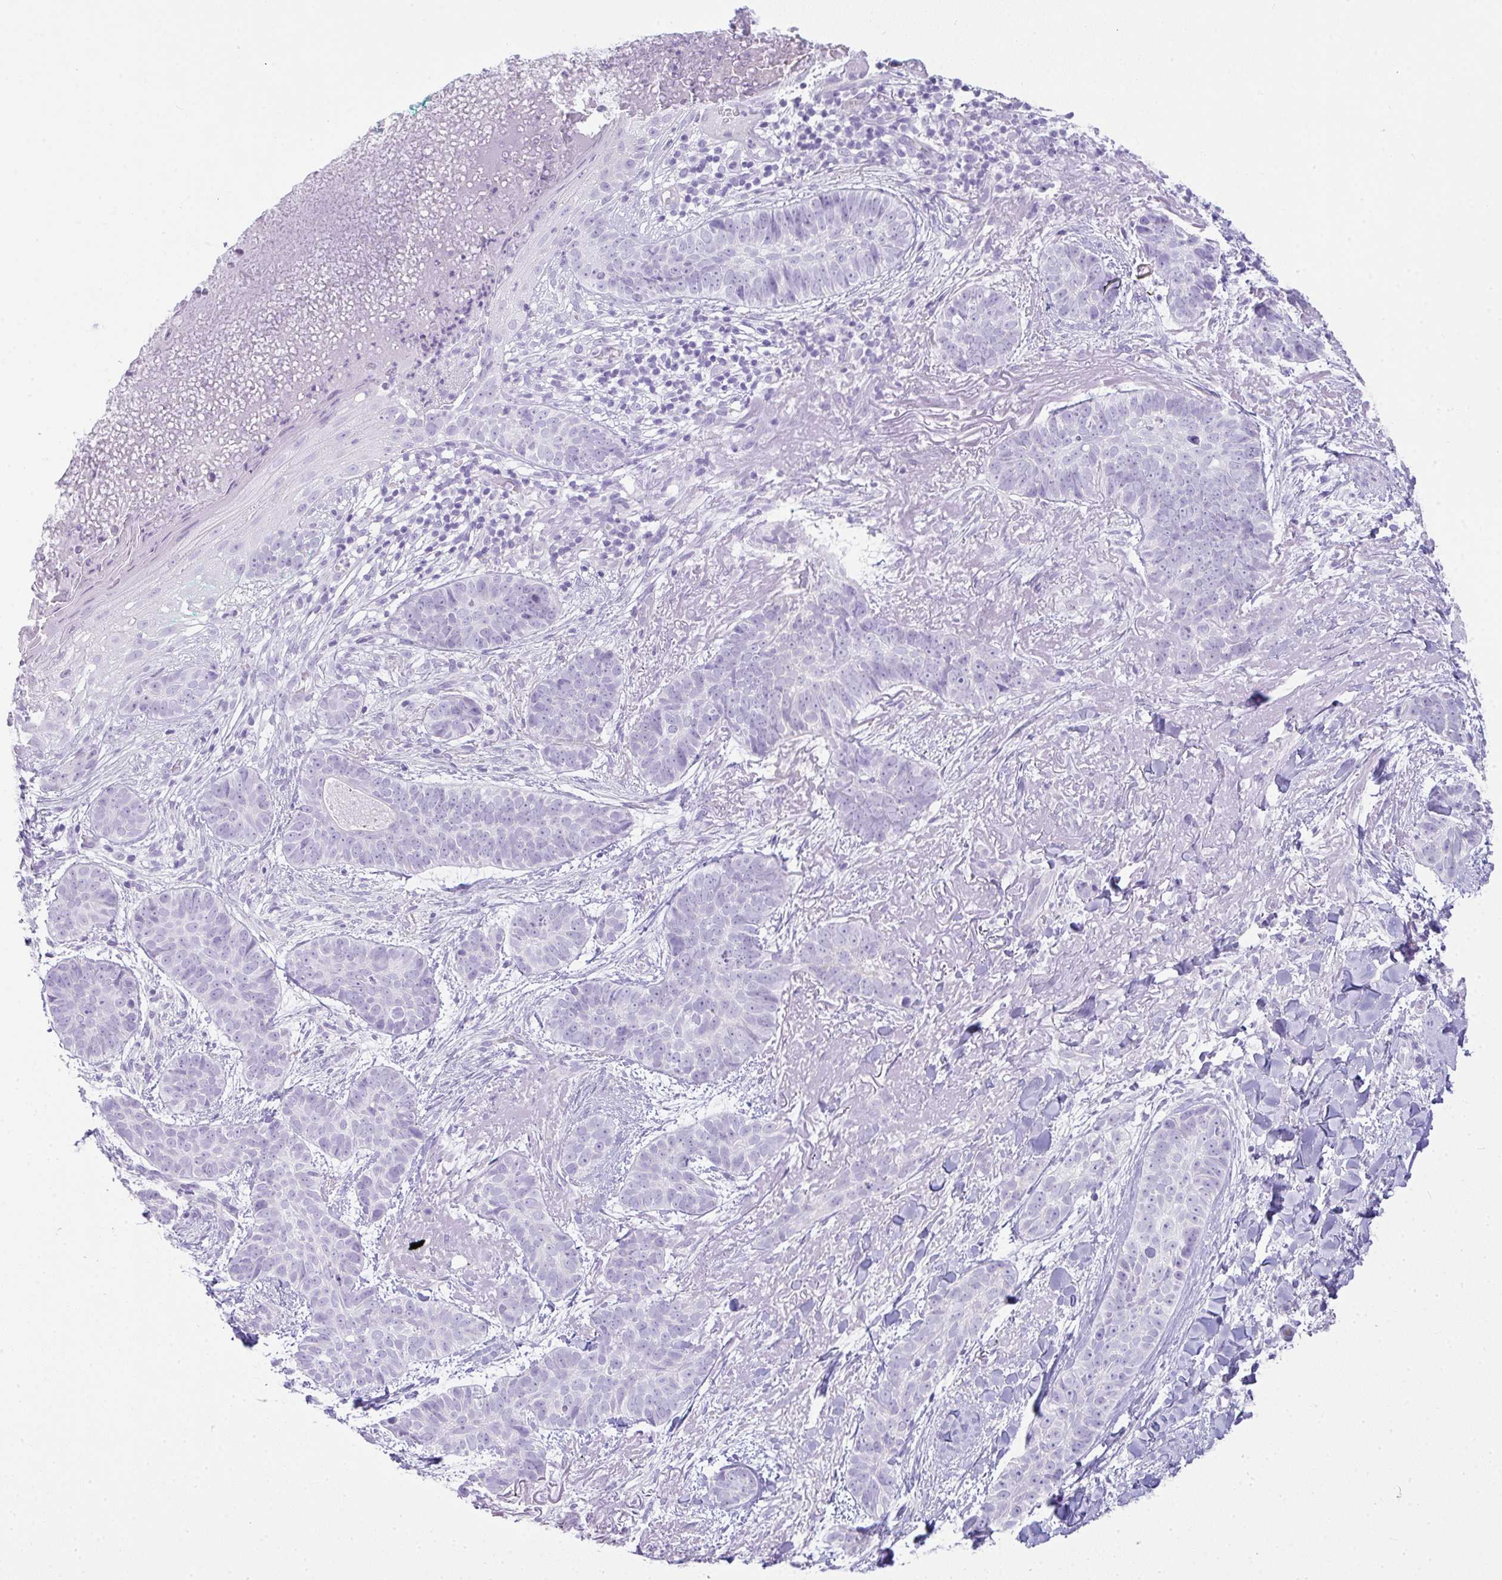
{"staining": {"intensity": "negative", "quantity": "none", "location": "none"}, "tissue": "skin cancer", "cell_type": "Tumor cells", "image_type": "cancer", "snomed": [{"axis": "morphology", "description": "Basal cell carcinoma"}, {"axis": "topography", "description": "Skin"}, {"axis": "topography", "description": "Skin of face"}, {"axis": "topography", "description": "Skin of nose"}], "caption": "Immunohistochemistry micrograph of human basal cell carcinoma (skin) stained for a protein (brown), which reveals no positivity in tumor cells.", "gene": "RASL10A", "patient": {"sex": "female", "age": 86}}